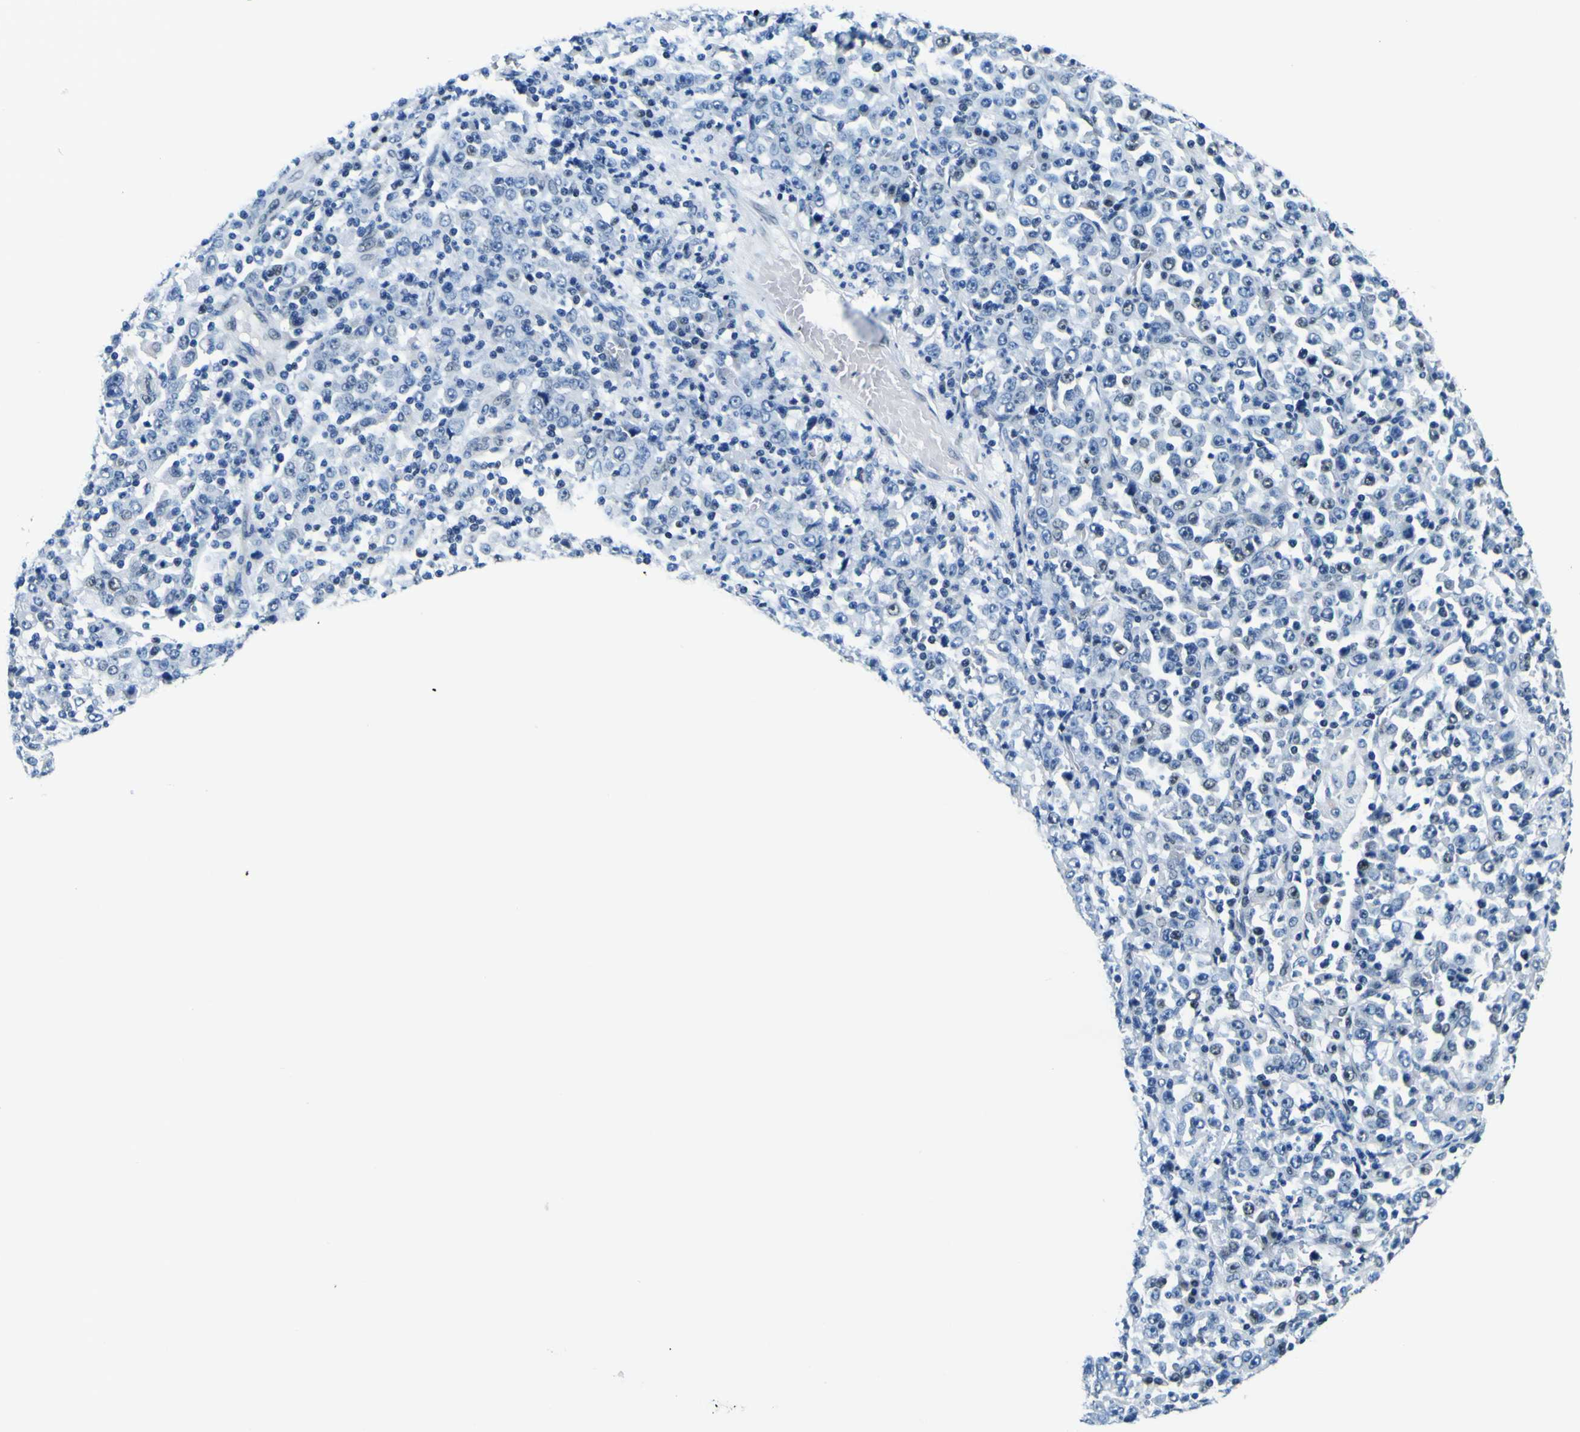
{"staining": {"intensity": "negative", "quantity": "none", "location": "none"}, "tissue": "stomach cancer", "cell_type": "Tumor cells", "image_type": "cancer", "snomed": [{"axis": "morphology", "description": "Normal tissue, NOS"}, {"axis": "morphology", "description": "Adenocarcinoma, NOS"}, {"axis": "topography", "description": "Stomach, upper"}, {"axis": "topography", "description": "Stomach"}], "caption": "Photomicrograph shows no significant protein positivity in tumor cells of stomach cancer (adenocarcinoma).", "gene": "SP1", "patient": {"sex": "male", "age": 59}}